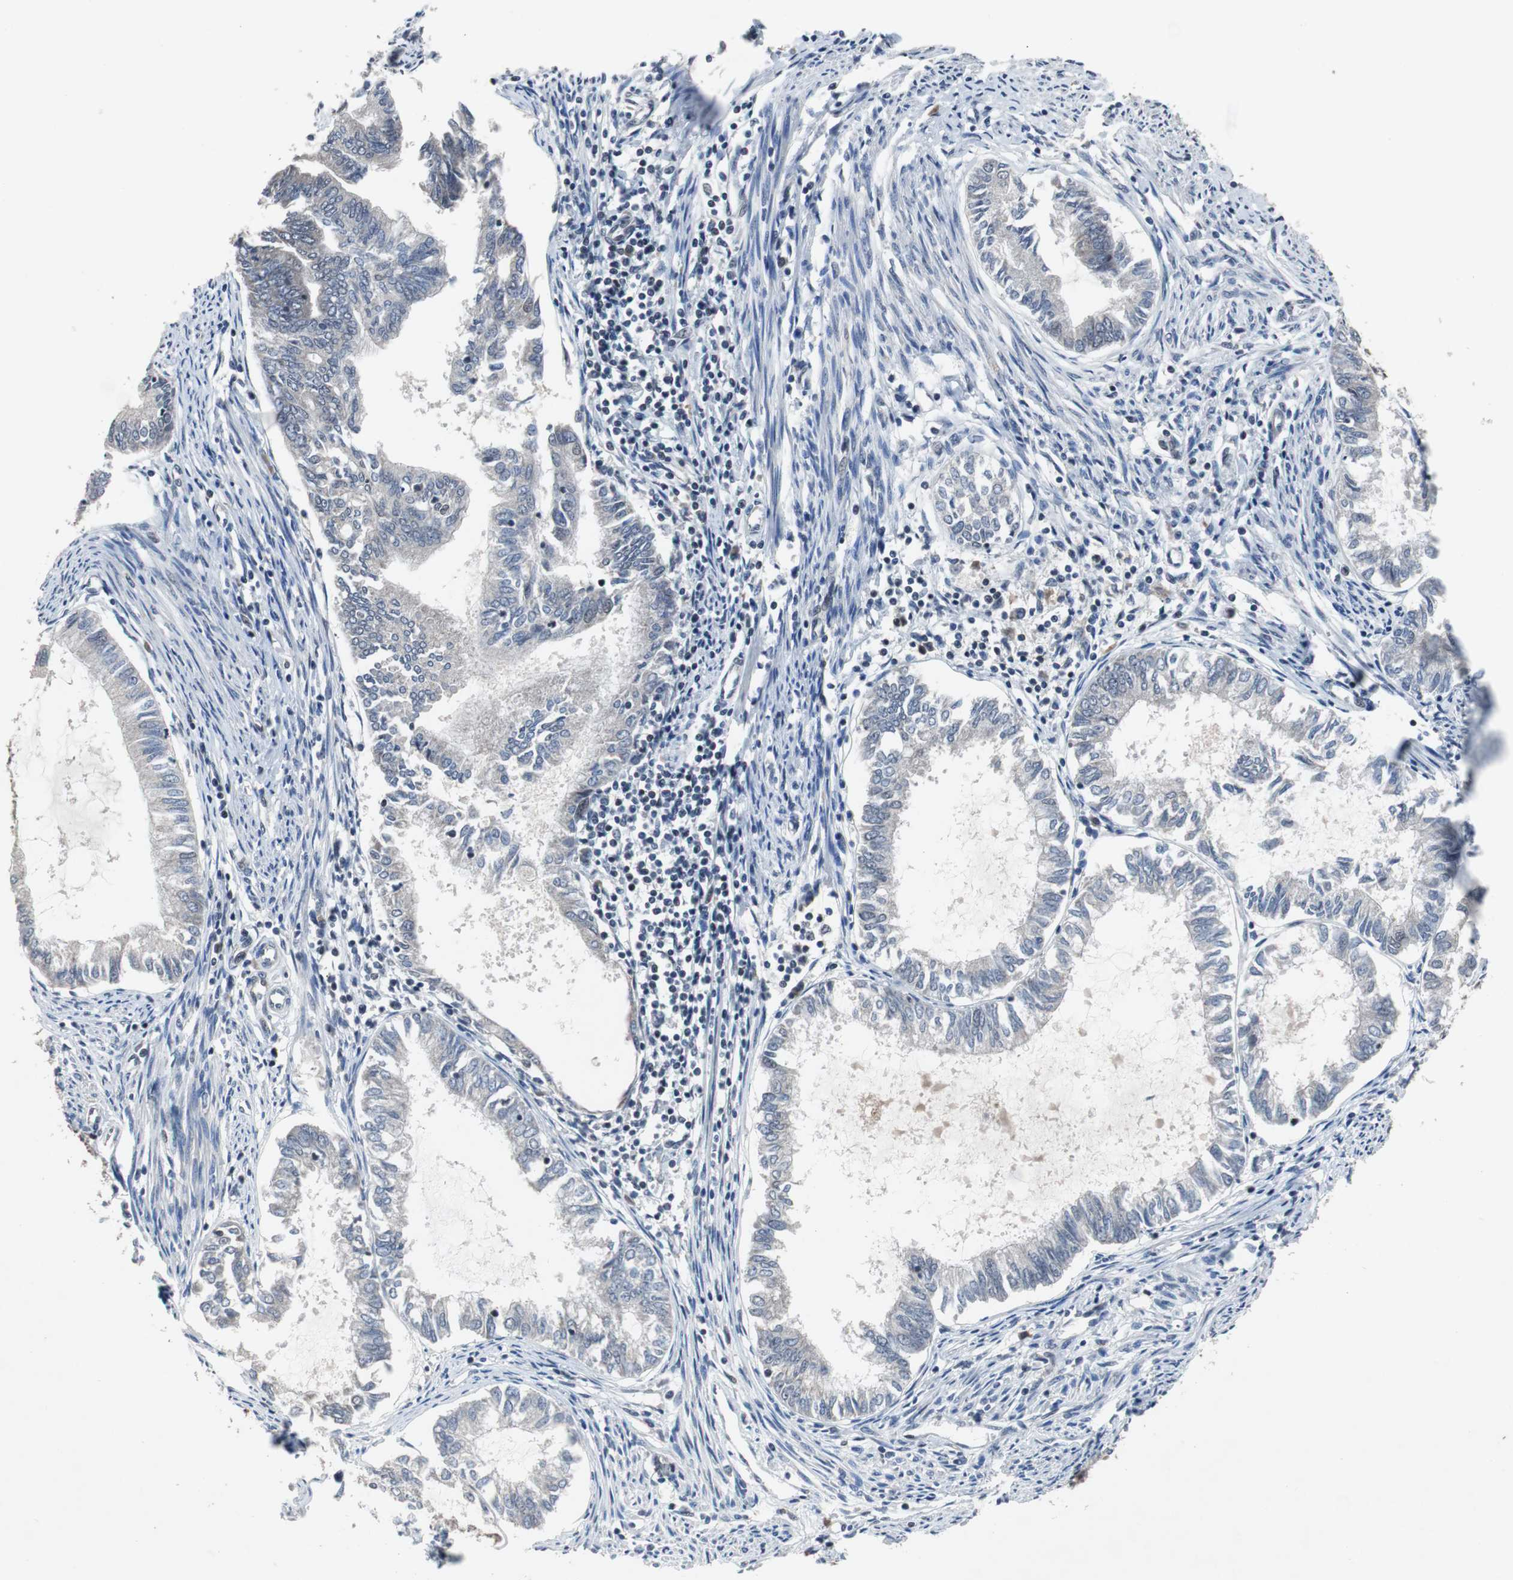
{"staining": {"intensity": "negative", "quantity": "none", "location": "none"}, "tissue": "endometrial cancer", "cell_type": "Tumor cells", "image_type": "cancer", "snomed": [{"axis": "morphology", "description": "Adenocarcinoma, NOS"}, {"axis": "topography", "description": "Endometrium"}], "caption": "A high-resolution histopathology image shows immunohistochemistry staining of adenocarcinoma (endometrial), which demonstrates no significant expression in tumor cells.", "gene": "TP63", "patient": {"sex": "female", "age": 86}}